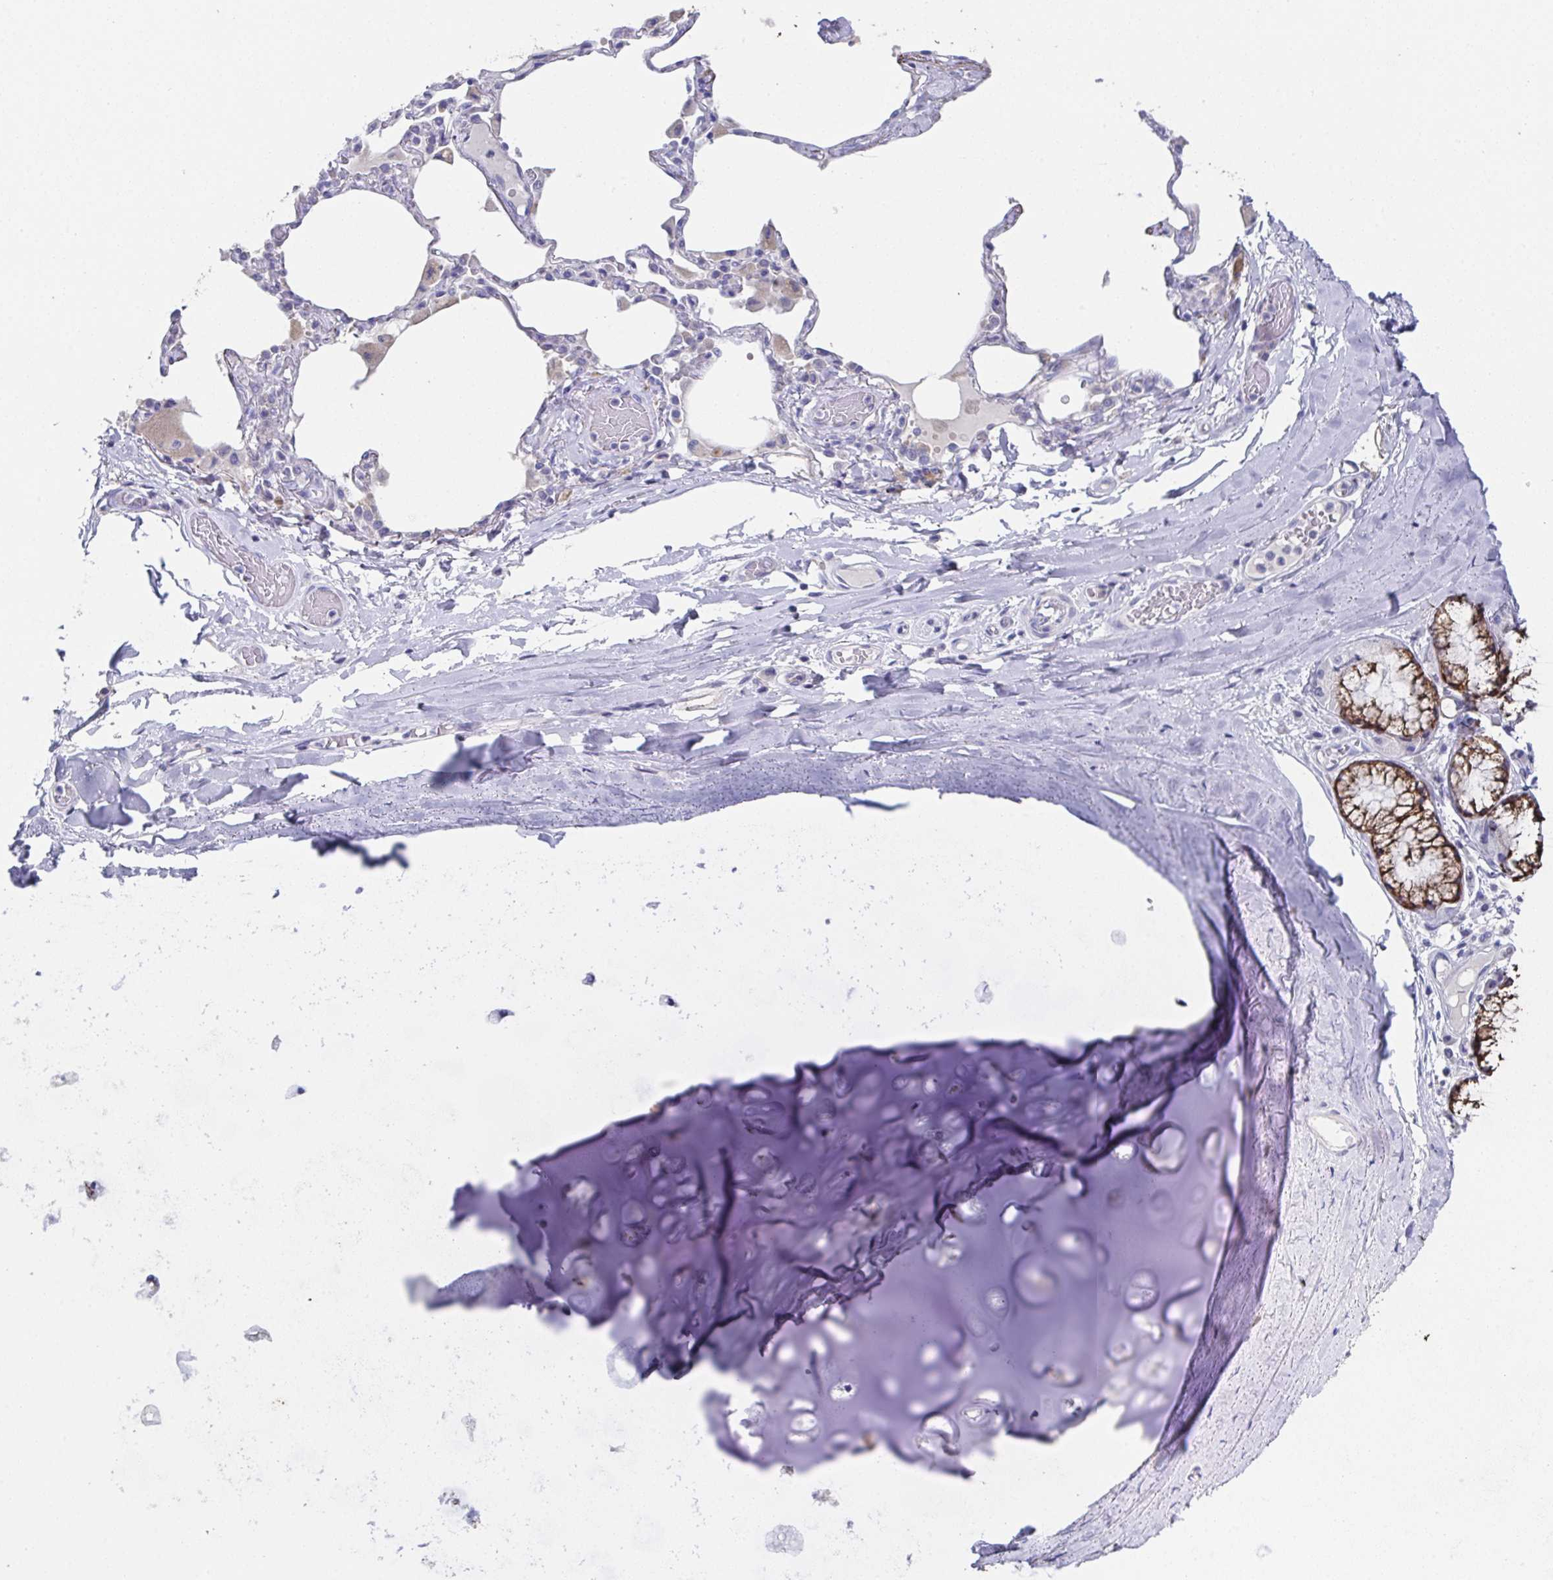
{"staining": {"intensity": "negative", "quantity": "none", "location": "none"}, "tissue": "adipose tissue", "cell_type": "Adipocytes", "image_type": "normal", "snomed": [{"axis": "morphology", "description": "Normal tissue, NOS"}, {"axis": "topography", "description": "Cartilage tissue"}, {"axis": "topography", "description": "Bronchus"}], "caption": "Adipose tissue stained for a protein using immunohistochemistry reveals no staining adipocytes.", "gene": "SSC4D", "patient": {"sex": "male", "age": 64}}